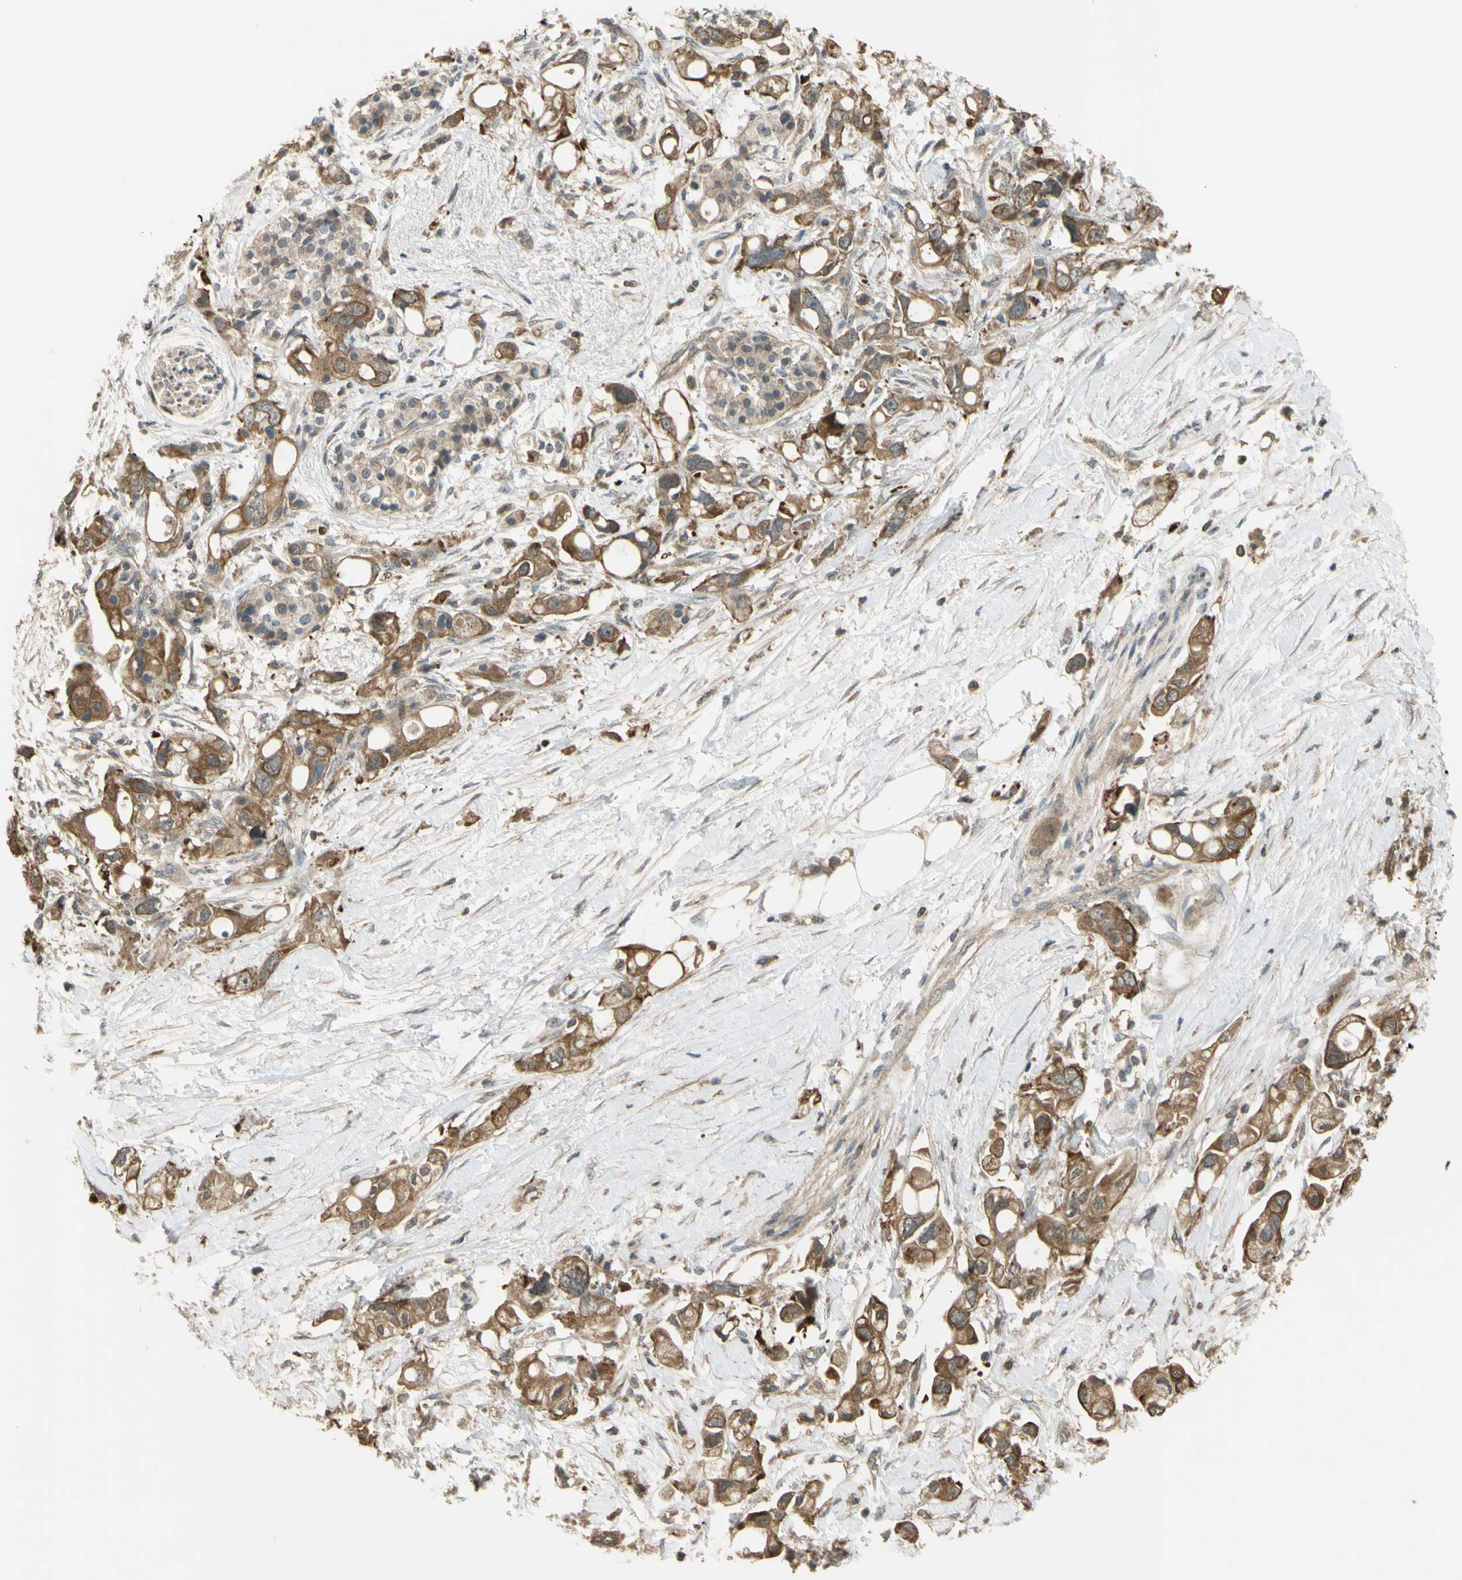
{"staining": {"intensity": "moderate", "quantity": ">75%", "location": "cytoplasmic/membranous"}, "tissue": "pancreatic cancer", "cell_type": "Tumor cells", "image_type": "cancer", "snomed": [{"axis": "morphology", "description": "Adenocarcinoma, NOS"}, {"axis": "topography", "description": "Pancreas"}], "caption": "Immunohistochemical staining of pancreatic adenocarcinoma displays moderate cytoplasmic/membranous protein staining in approximately >75% of tumor cells.", "gene": "FLII", "patient": {"sex": "female", "age": 56}}